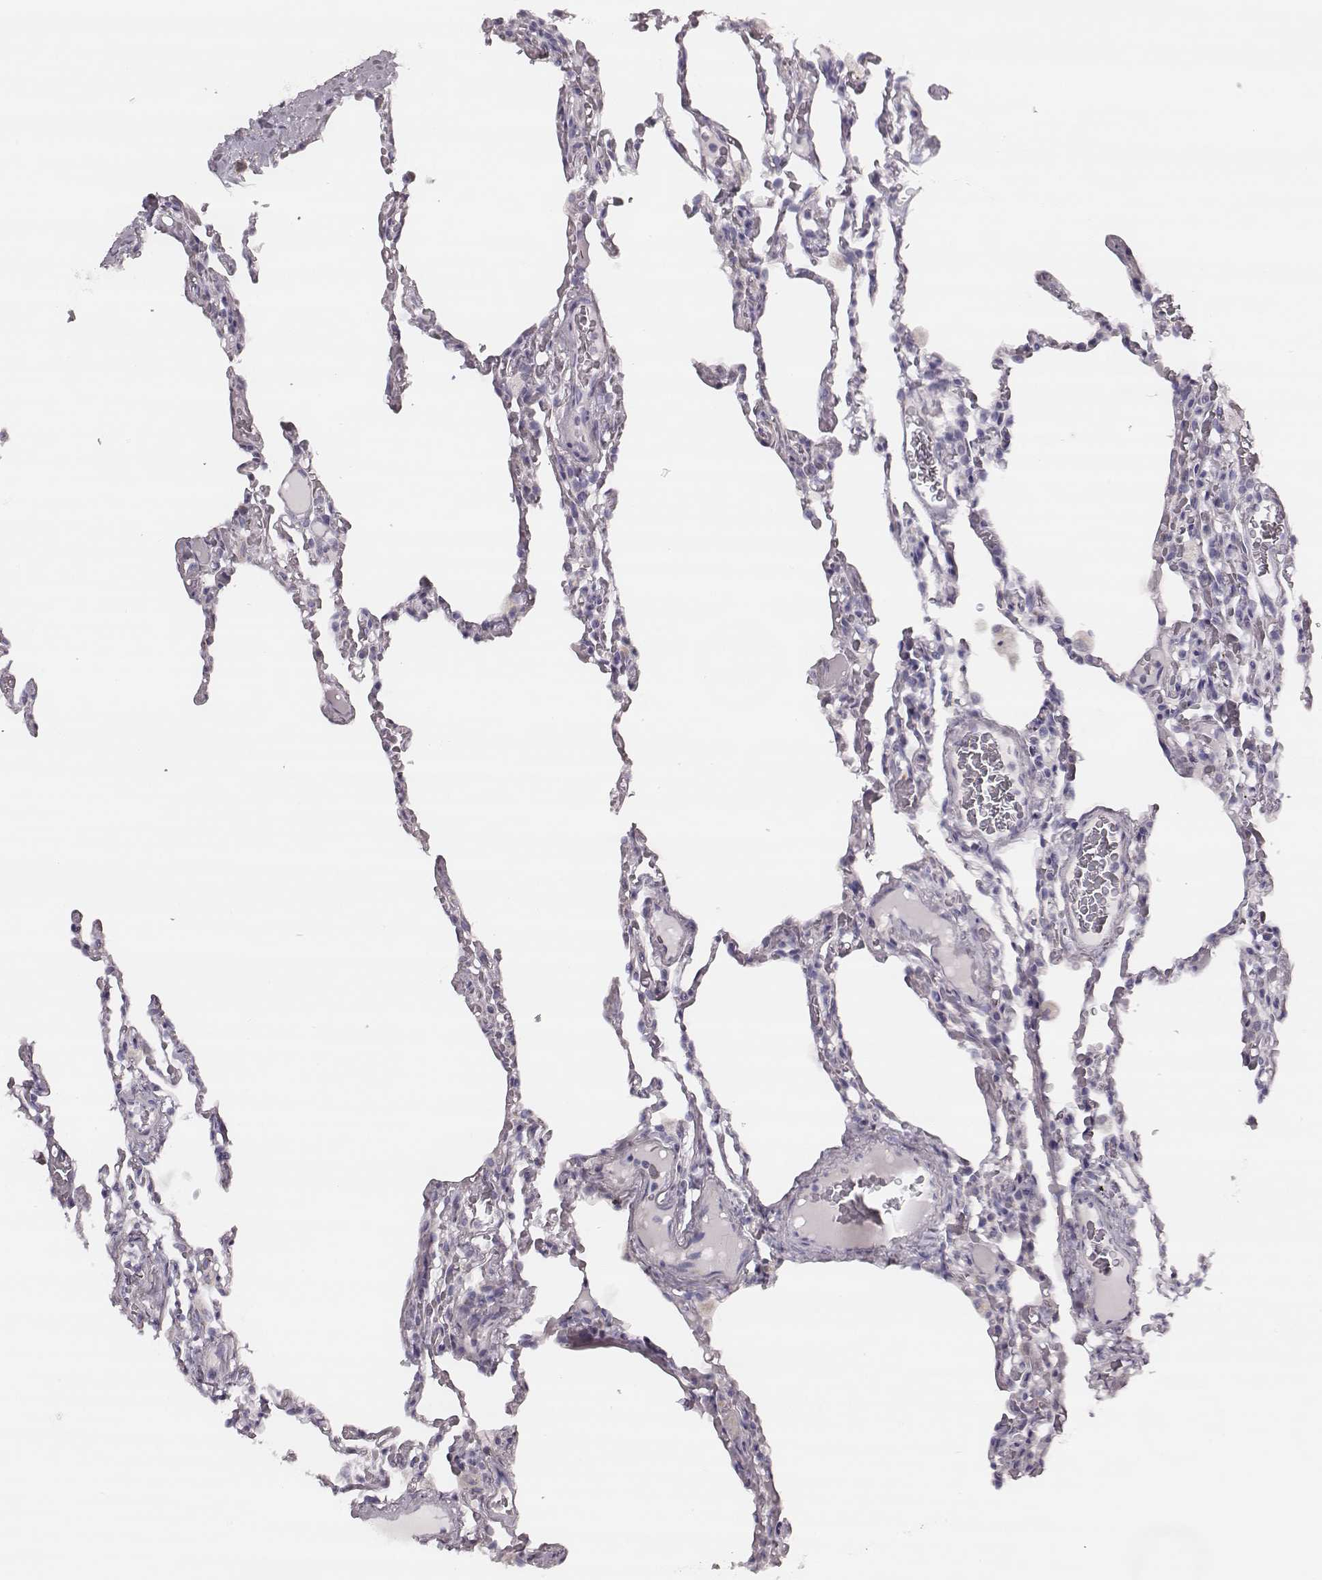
{"staining": {"intensity": "negative", "quantity": "none", "location": "none"}, "tissue": "lung", "cell_type": "Alveolar cells", "image_type": "normal", "snomed": [{"axis": "morphology", "description": "Normal tissue, NOS"}, {"axis": "topography", "description": "Lung"}], "caption": "This photomicrograph is of unremarkable lung stained with immunohistochemistry (IHC) to label a protein in brown with the nuclei are counter-stained blue. There is no expression in alveolar cells. (DAB immunohistochemistry with hematoxylin counter stain).", "gene": "UBL4B", "patient": {"sex": "female", "age": 43}}